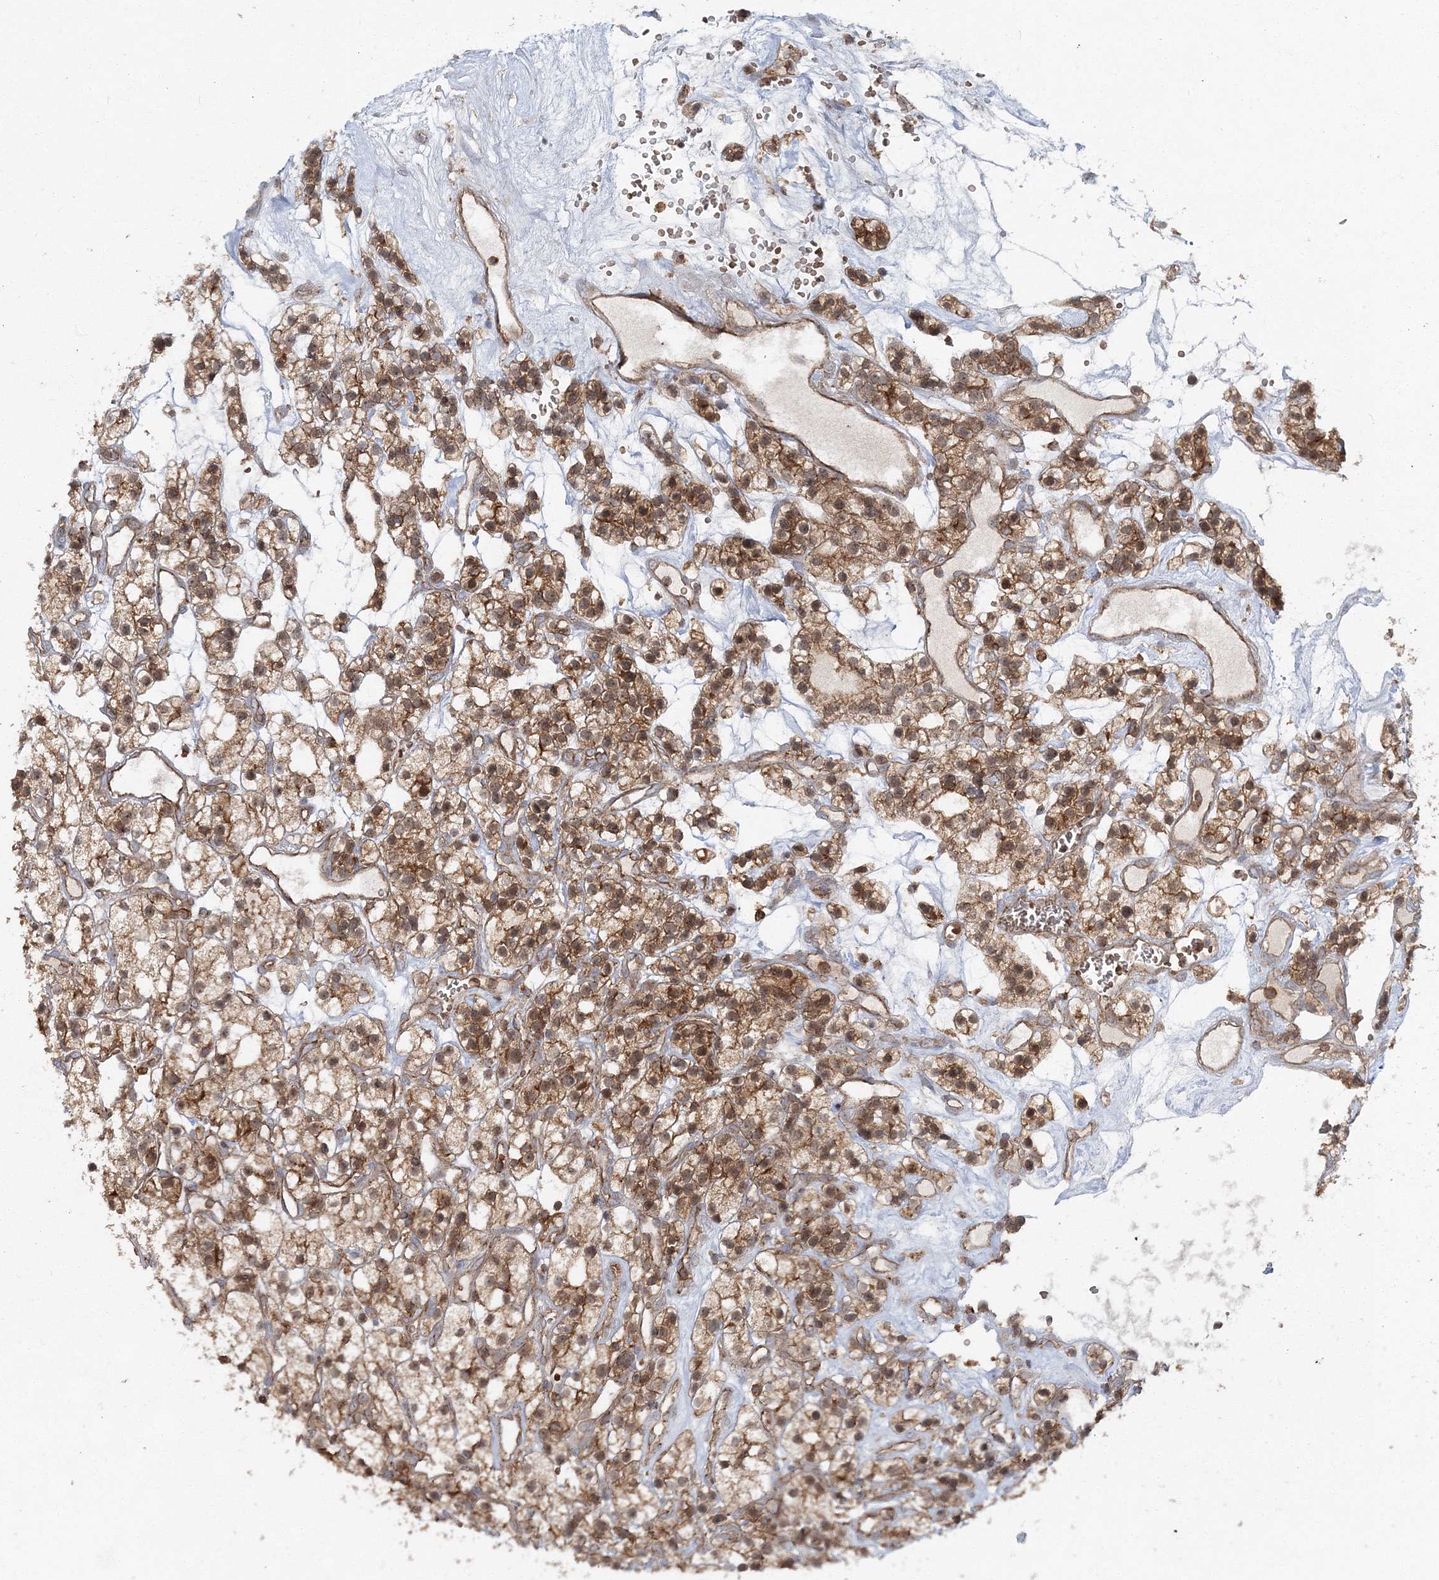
{"staining": {"intensity": "moderate", "quantity": ">75%", "location": "cytoplasmic/membranous,nuclear"}, "tissue": "renal cancer", "cell_type": "Tumor cells", "image_type": "cancer", "snomed": [{"axis": "morphology", "description": "Adenocarcinoma, NOS"}, {"axis": "topography", "description": "Kidney"}], "caption": "Human renal cancer stained with a brown dye shows moderate cytoplasmic/membranous and nuclear positive expression in about >75% of tumor cells.", "gene": "PCBD2", "patient": {"sex": "female", "age": 57}}